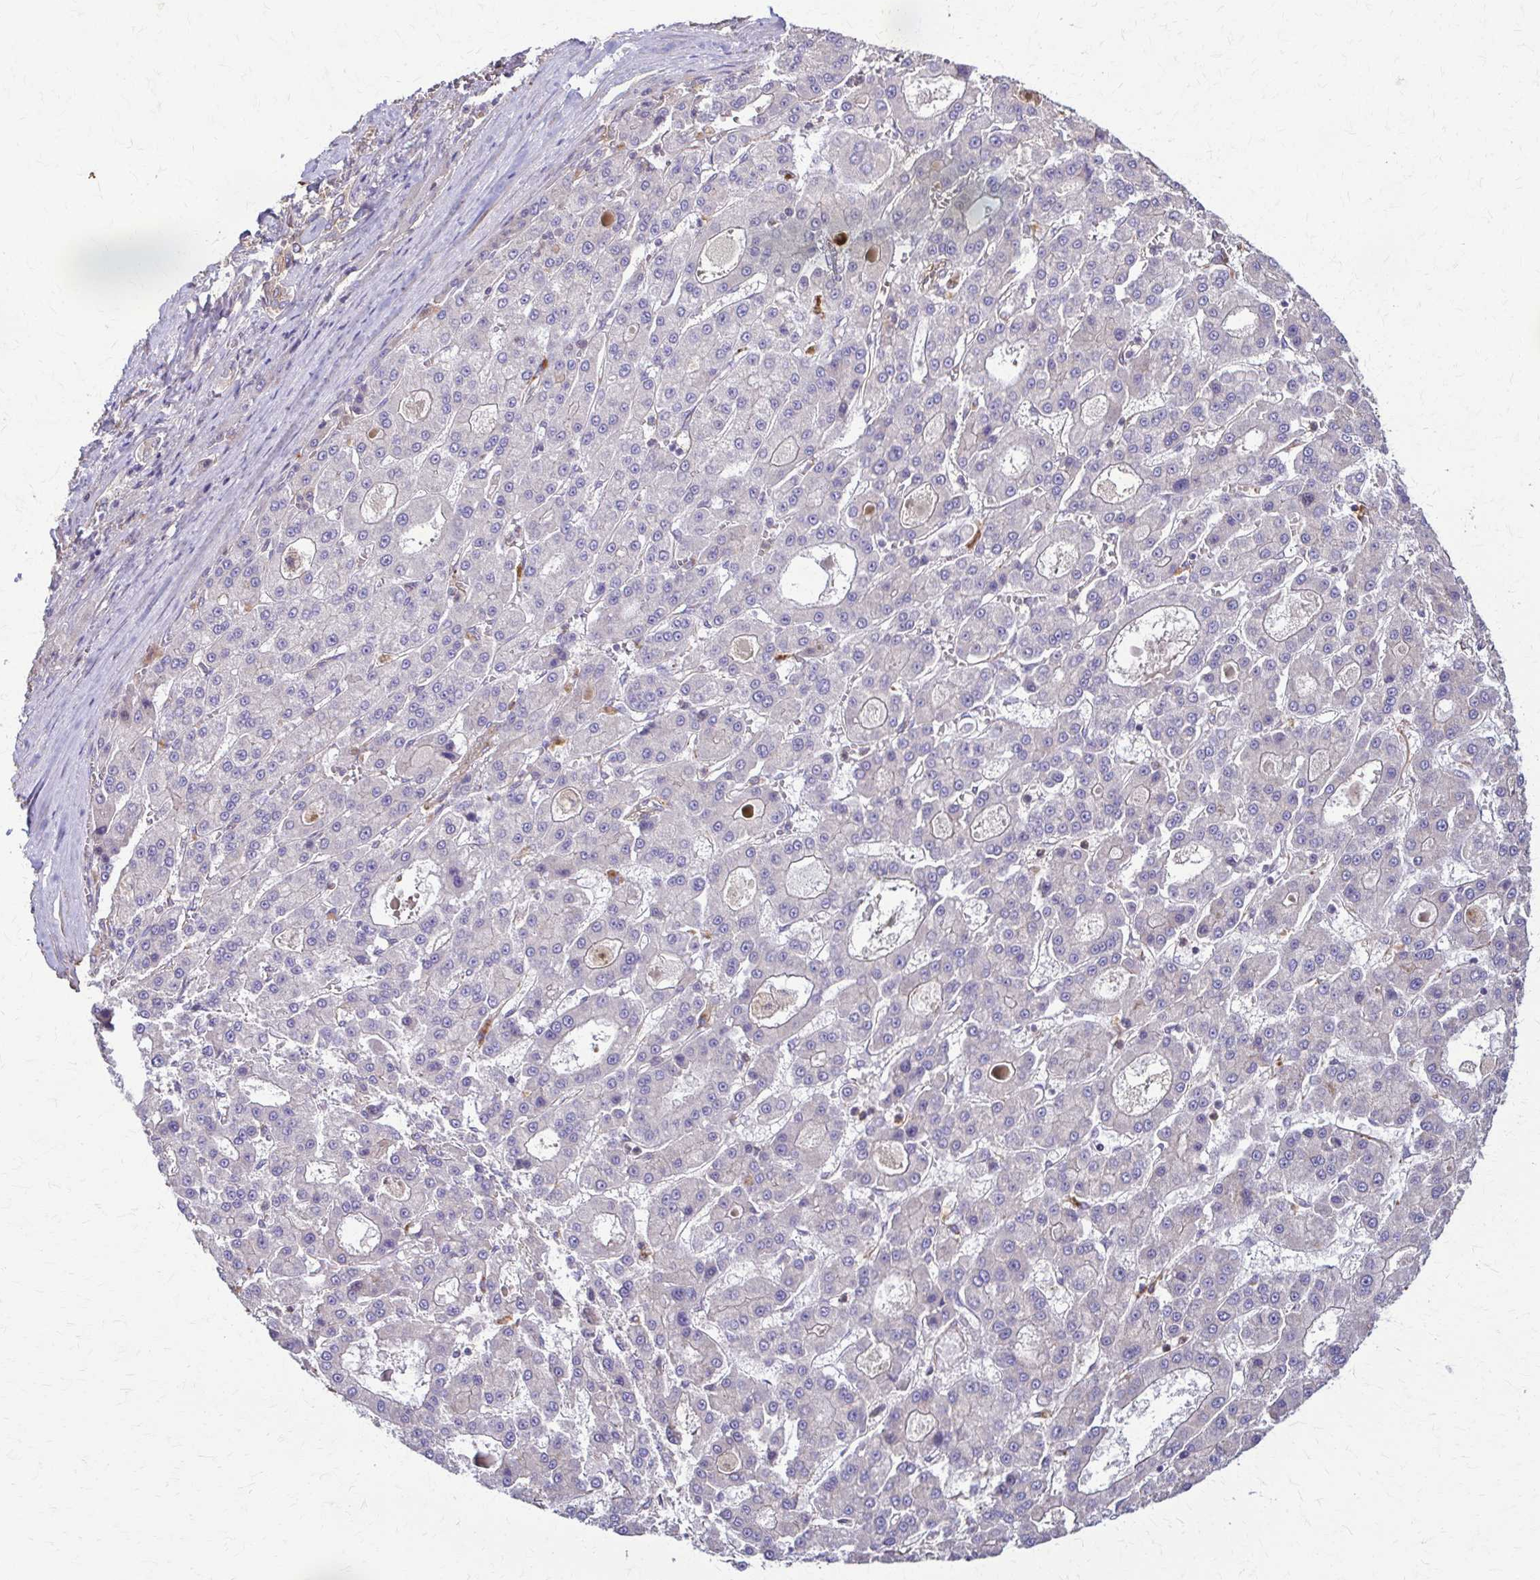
{"staining": {"intensity": "negative", "quantity": "none", "location": "none"}, "tissue": "liver cancer", "cell_type": "Tumor cells", "image_type": "cancer", "snomed": [{"axis": "morphology", "description": "Carcinoma, Hepatocellular, NOS"}, {"axis": "topography", "description": "Liver"}], "caption": "Tumor cells show no significant staining in liver cancer.", "gene": "DSP", "patient": {"sex": "male", "age": 70}}